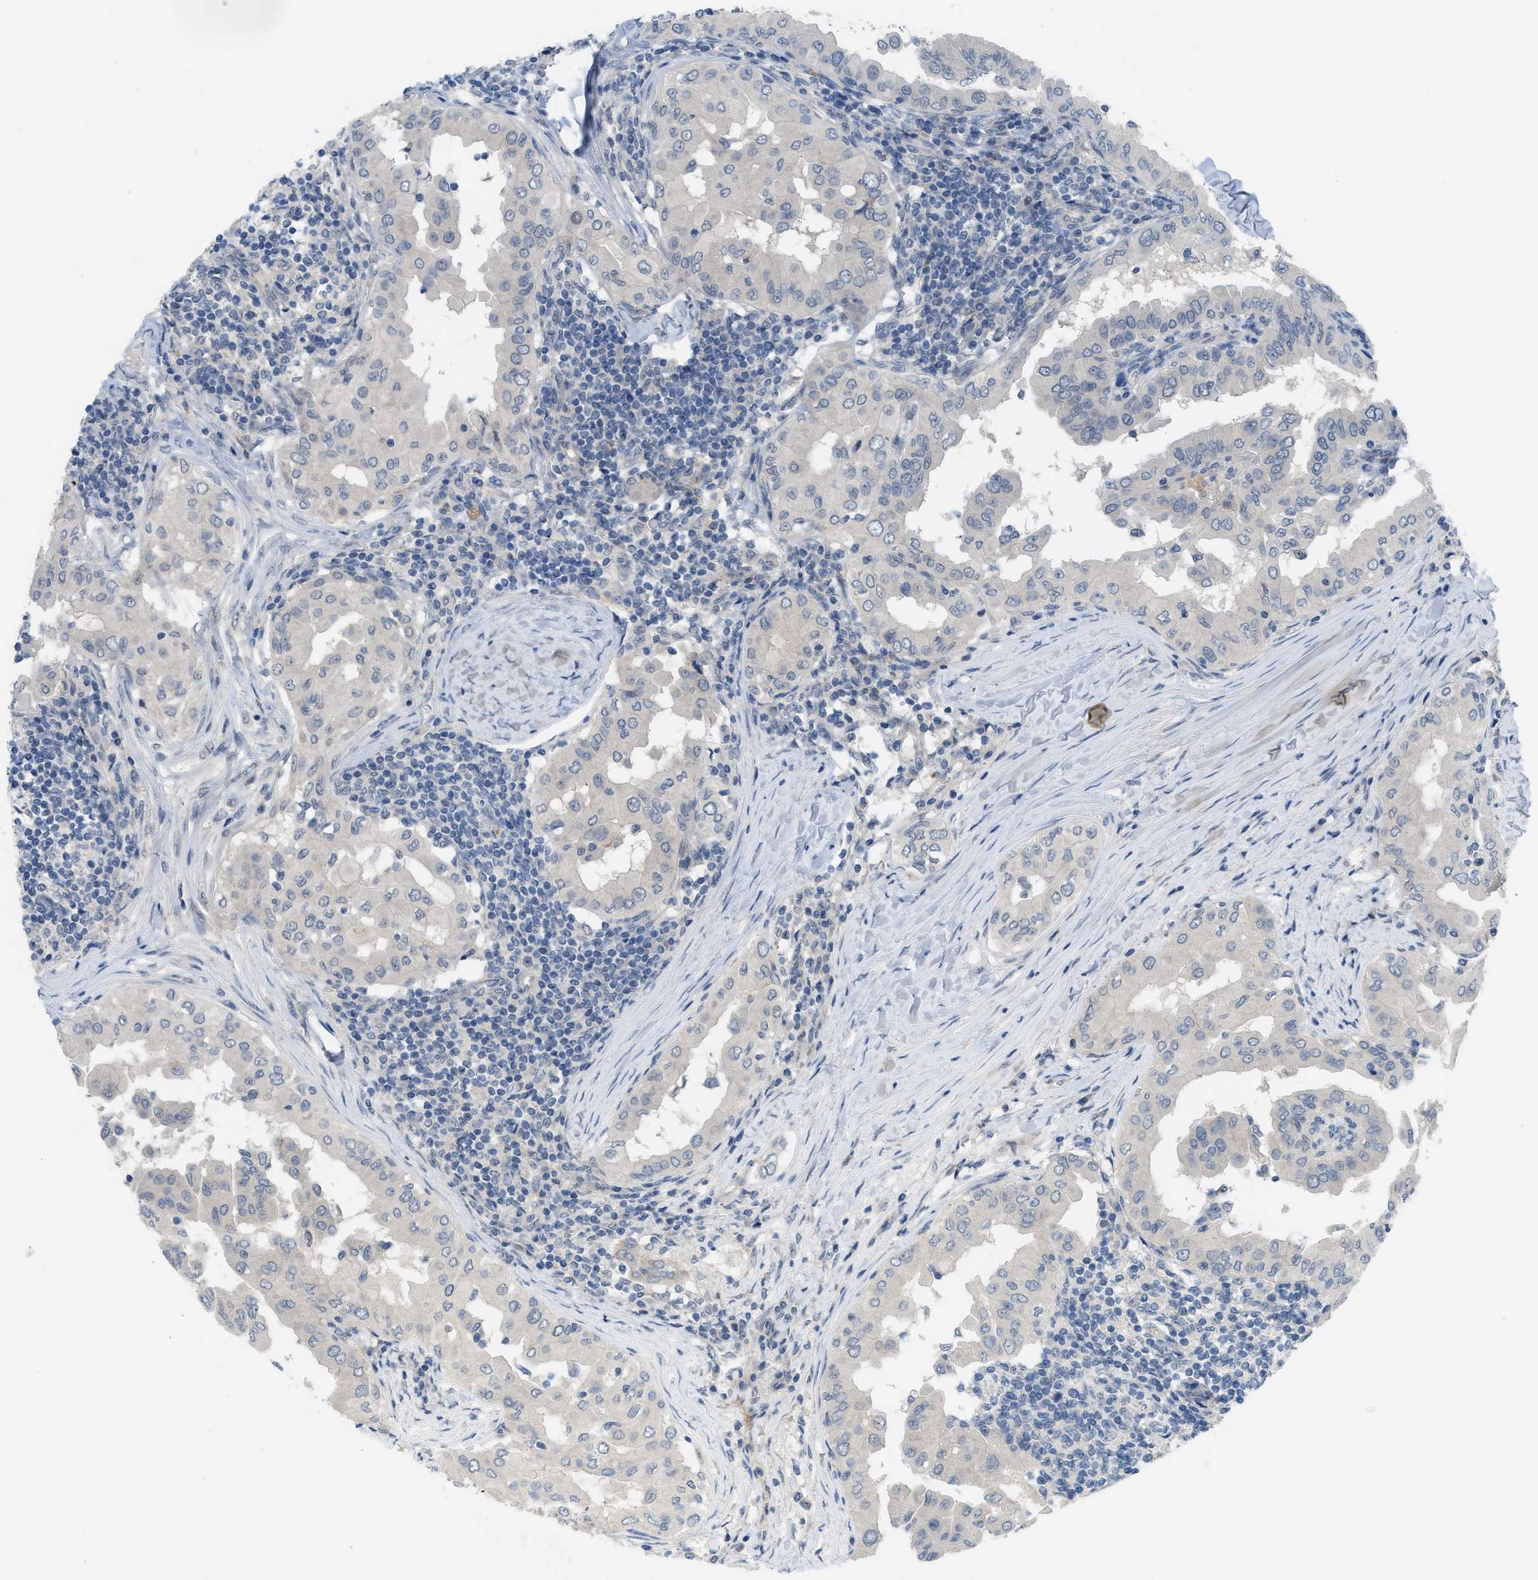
{"staining": {"intensity": "negative", "quantity": "none", "location": "none"}, "tissue": "thyroid cancer", "cell_type": "Tumor cells", "image_type": "cancer", "snomed": [{"axis": "morphology", "description": "Papillary adenocarcinoma, NOS"}, {"axis": "topography", "description": "Thyroid gland"}], "caption": "The photomicrograph exhibits no staining of tumor cells in thyroid cancer (papillary adenocarcinoma).", "gene": "TNFAIP1", "patient": {"sex": "male", "age": 33}}